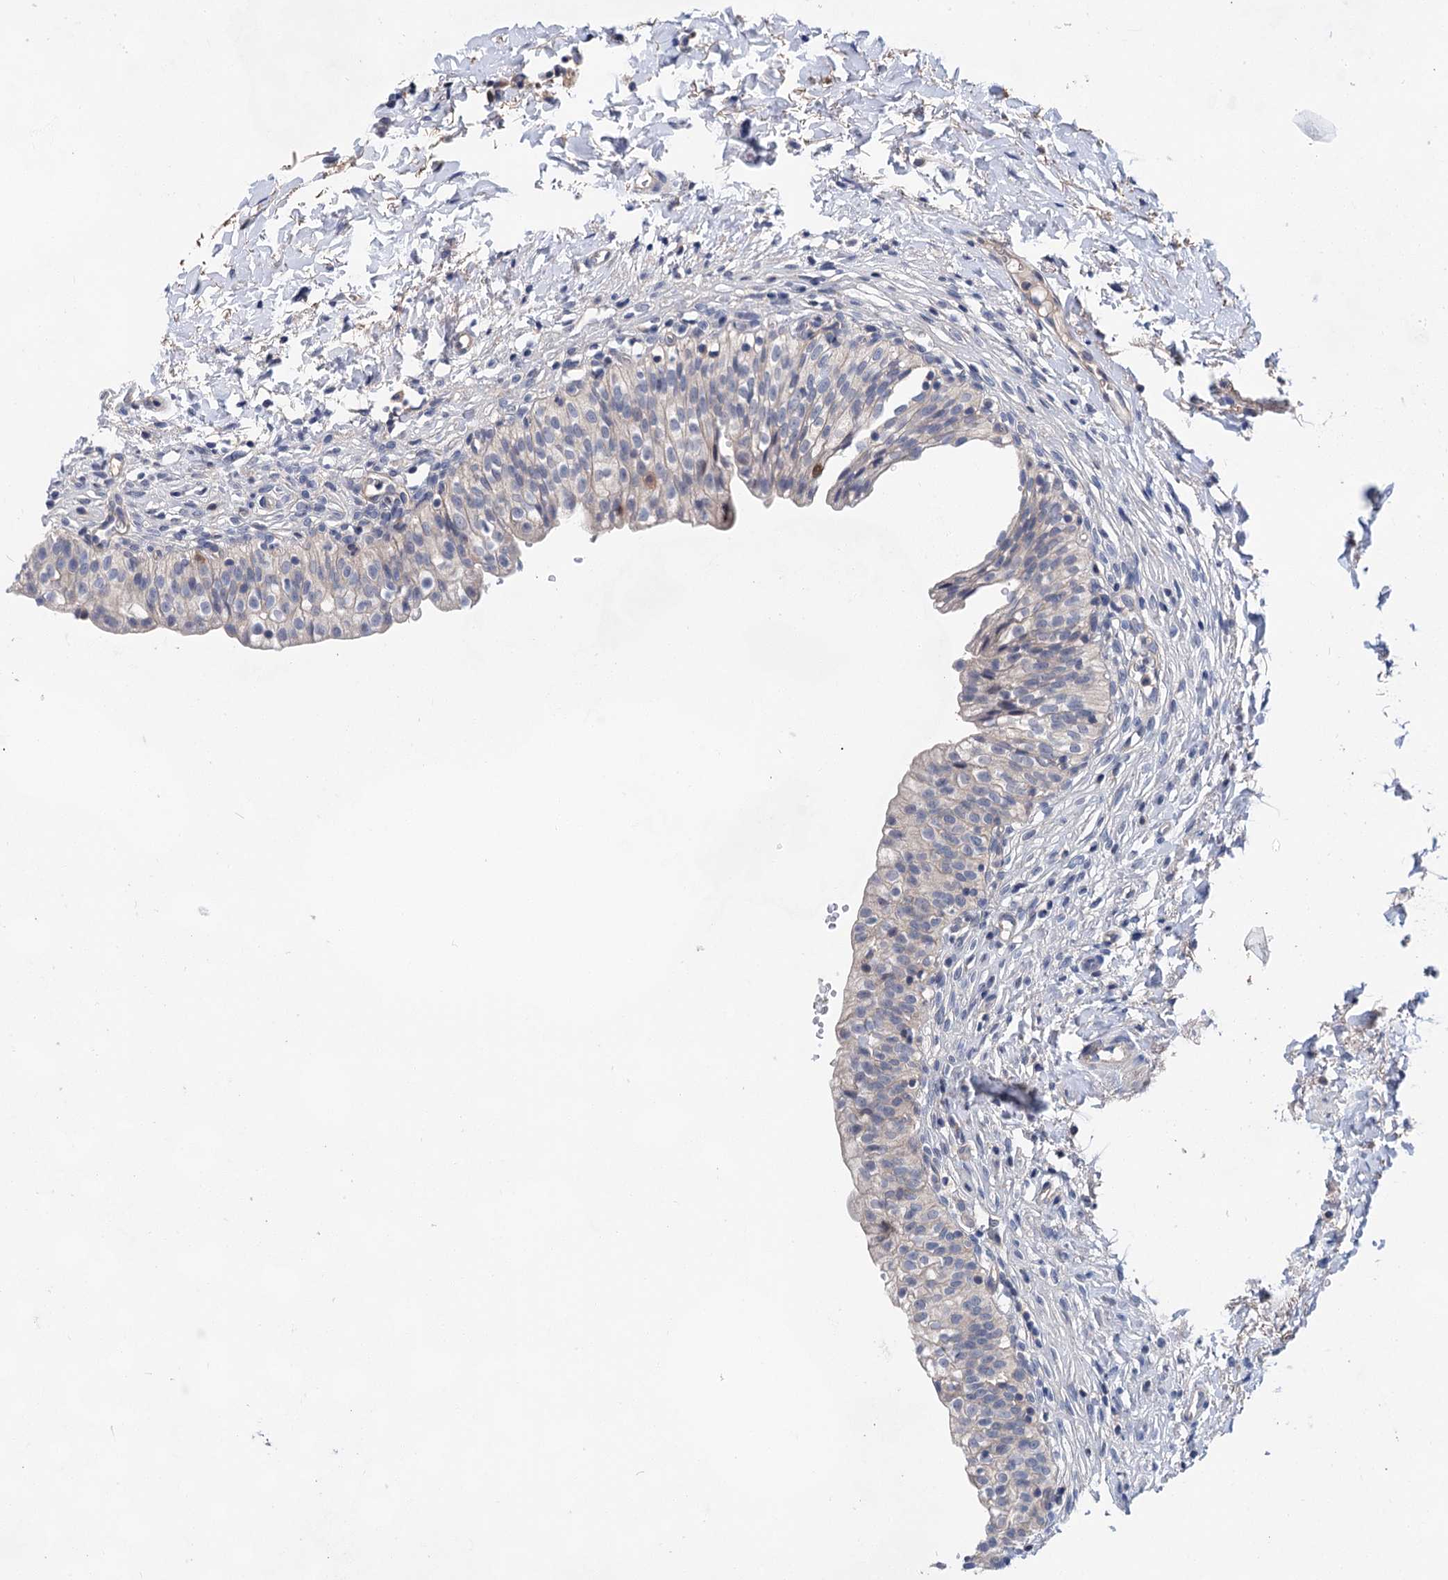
{"staining": {"intensity": "negative", "quantity": "none", "location": "none"}, "tissue": "urinary bladder", "cell_type": "Urothelial cells", "image_type": "normal", "snomed": [{"axis": "morphology", "description": "Normal tissue, NOS"}, {"axis": "topography", "description": "Urinary bladder"}], "caption": "Immunohistochemistry of benign human urinary bladder reveals no staining in urothelial cells. (Stains: DAB (3,3'-diaminobenzidine) IHC with hematoxylin counter stain, Microscopy: brightfield microscopy at high magnification).", "gene": "MORN3", "patient": {"sex": "male", "age": 55}}